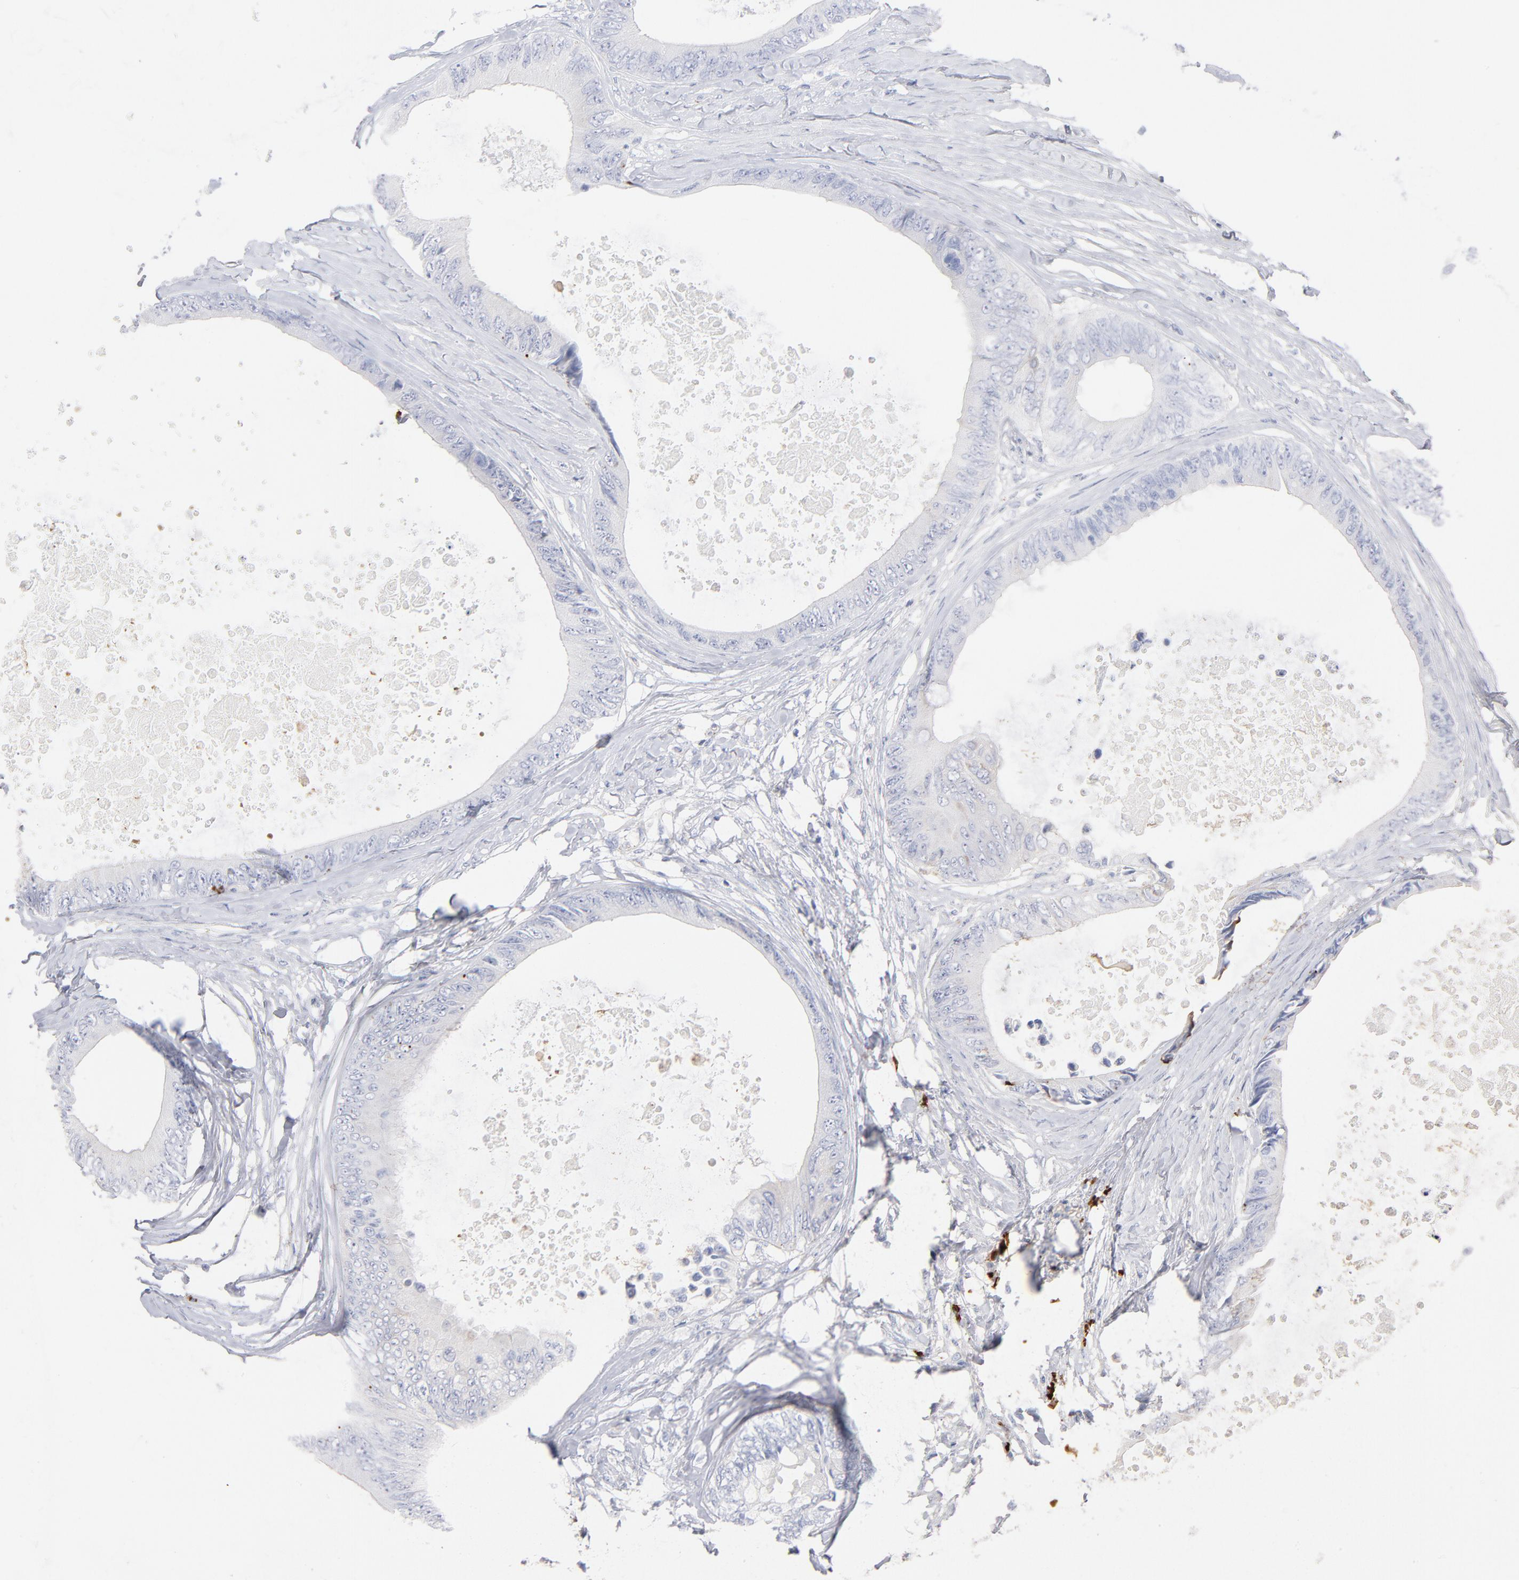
{"staining": {"intensity": "negative", "quantity": "none", "location": "none"}, "tissue": "colorectal cancer", "cell_type": "Tumor cells", "image_type": "cancer", "snomed": [{"axis": "morphology", "description": "Normal tissue, NOS"}, {"axis": "morphology", "description": "Adenocarcinoma, NOS"}, {"axis": "topography", "description": "Rectum"}, {"axis": "topography", "description": "Peripheral nerve tissue"}], "caption": "Colorectal adenocarcinoma was stained to show a protein in brown. There is no significant expression in tumor cells.", "gene": "PLAT", "patient": {"sex": "female", "age": 77}}